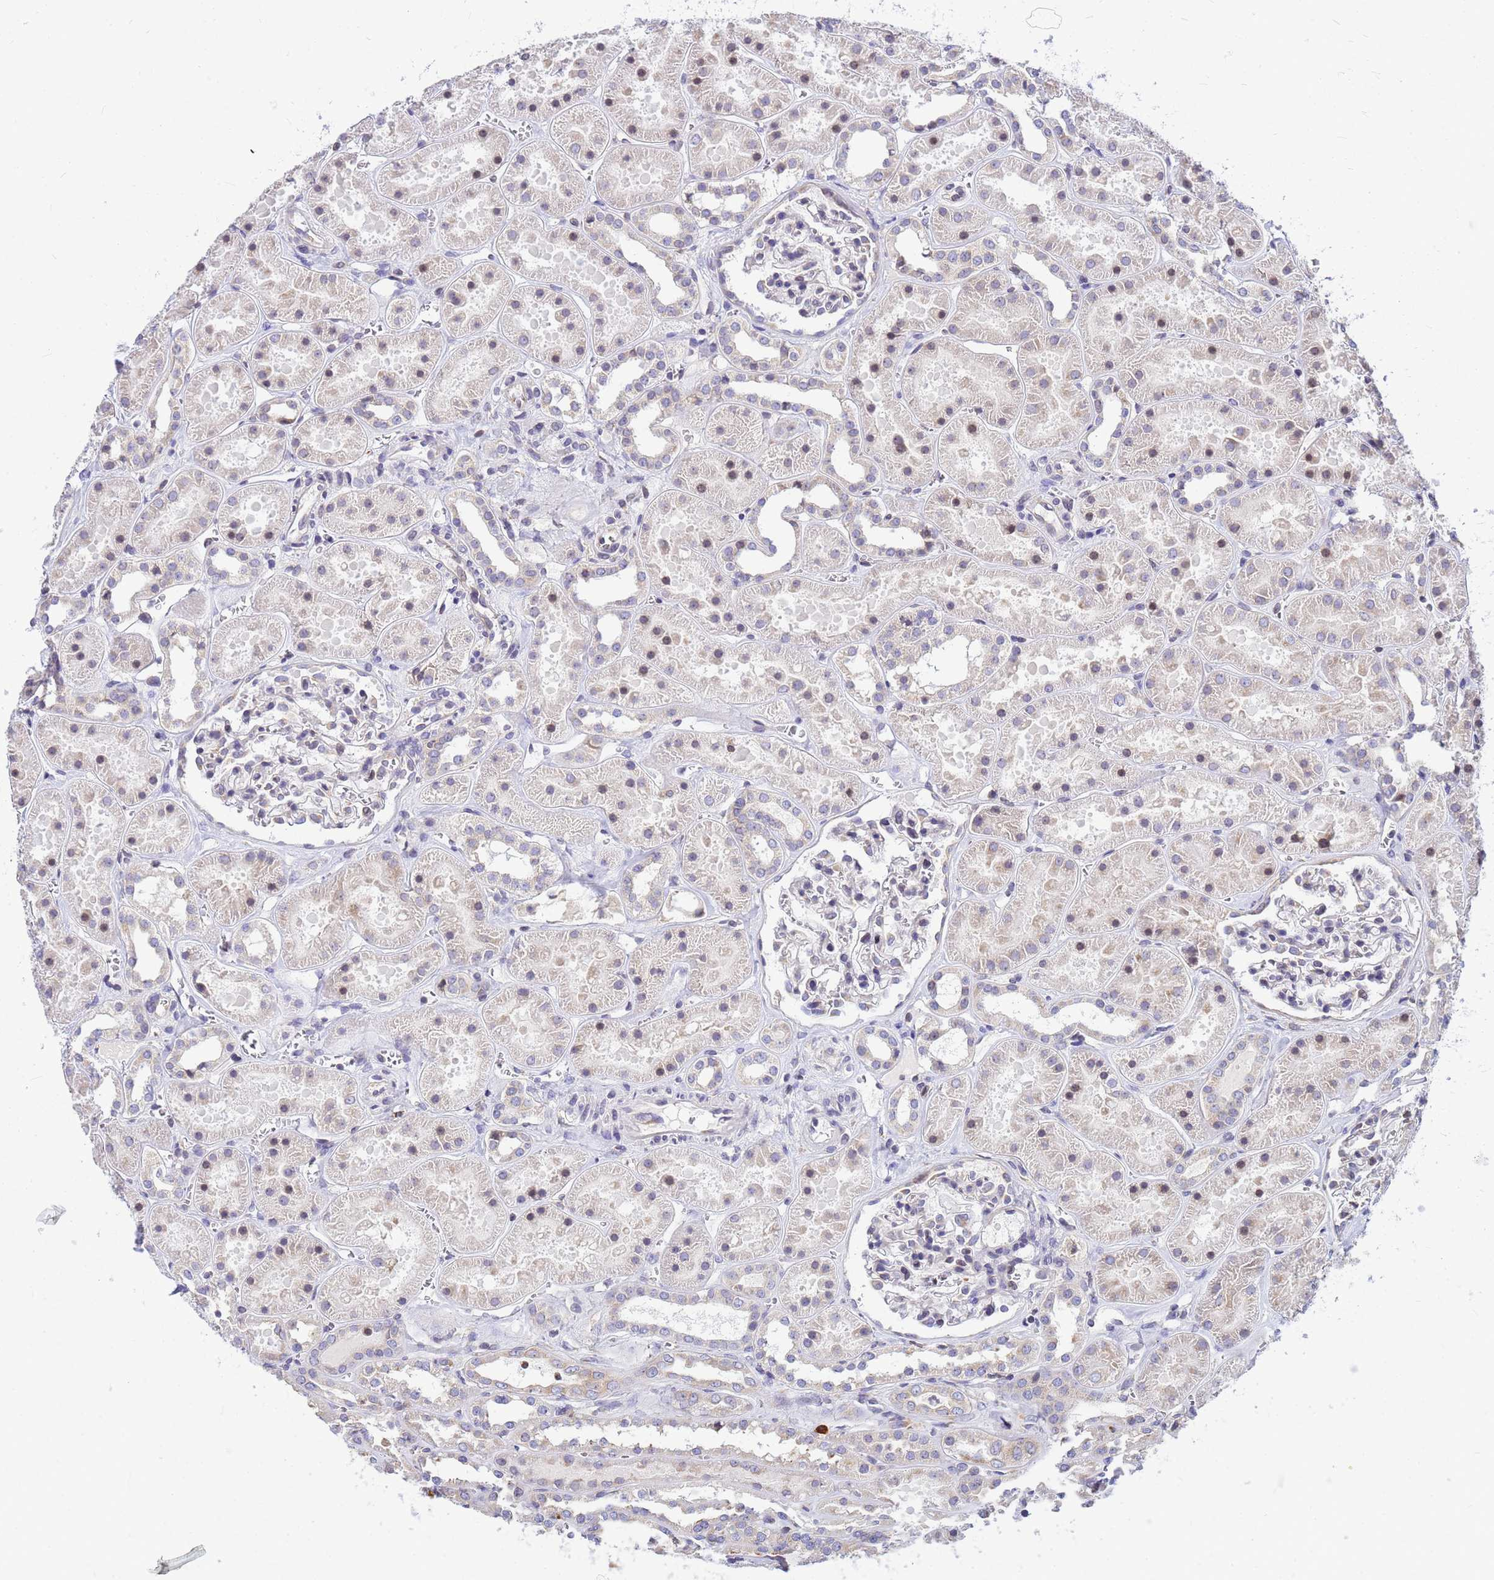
{"staining": {"intensity": "negative", "quantity": "none", "location": "none"}, "tissue": "kidney", "cell_type": "Cells in glomeruli", "image_type": "normal", "snomed": [{"axis": "morphology", "description": "Normal tissue, NOS"}, {"axis": "topography", "description": "Kidney"}], "caption": "IHC micrograph of unremarkable human kidney stained for a protein (brown), which exhibits no positivity in cells in glomeruli.", "gene": "SSR4", "patient": {"sex": "female", "age": 41}}